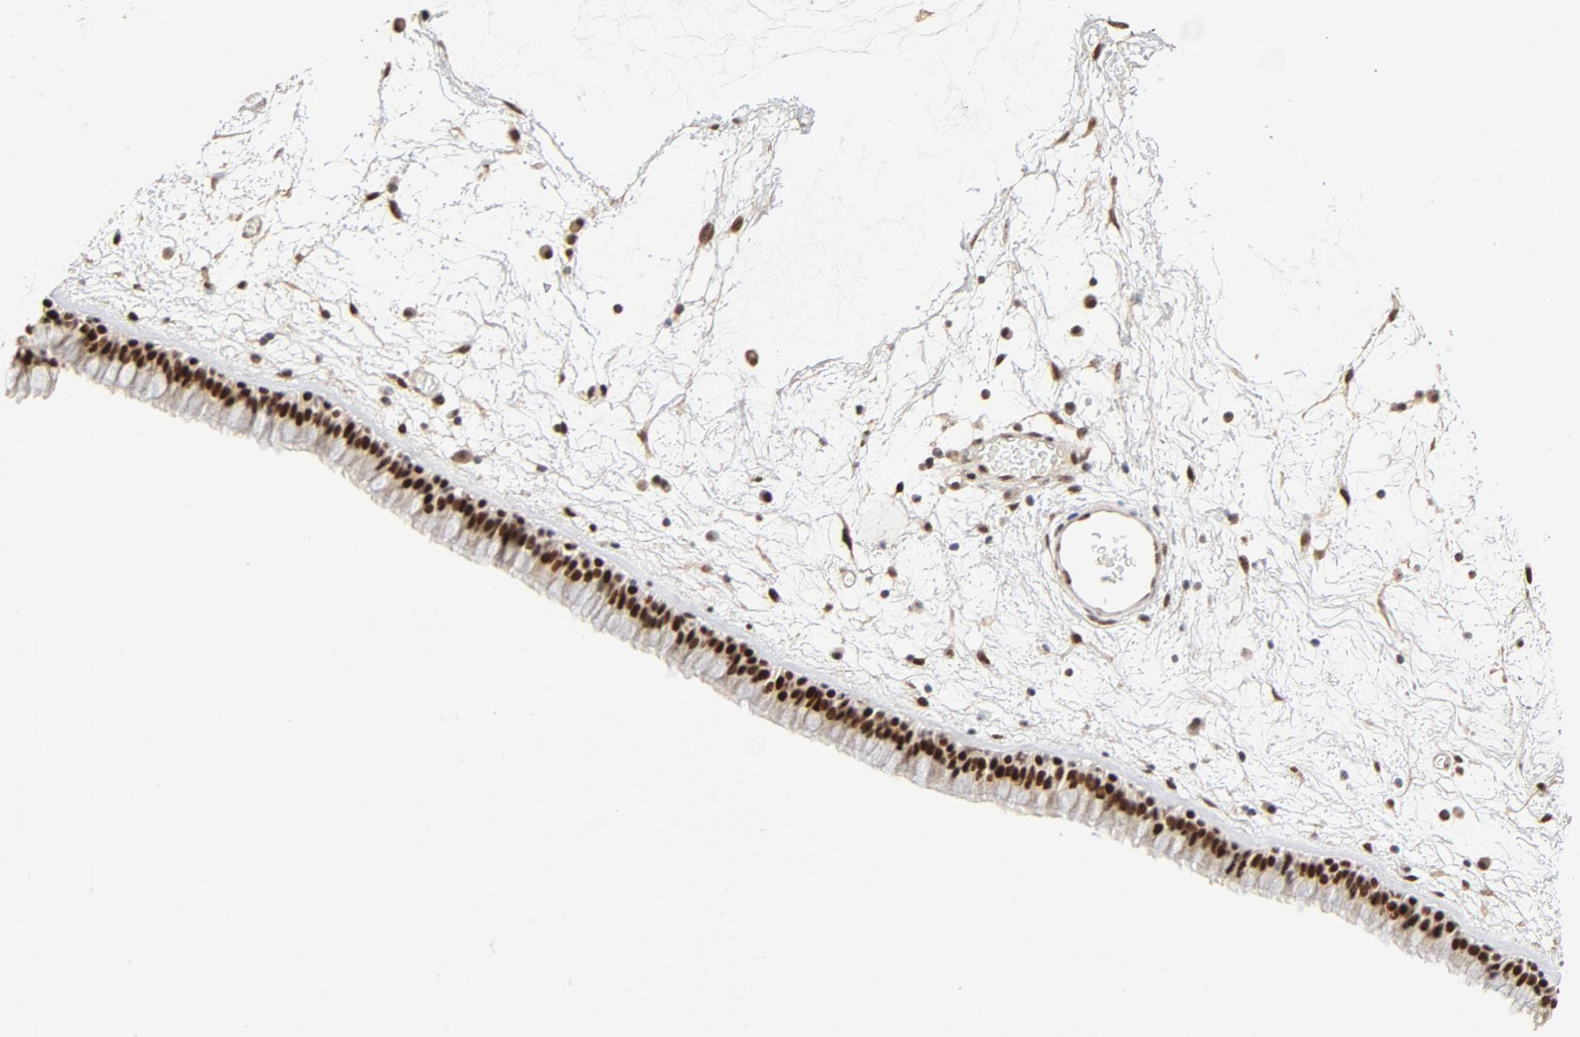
{"staining": {"intensity": "strong", "quantity": ">75%", "location": "nuclear"}, "tissue": "nasopharynx", "cell_type": "Respiratory epithelial cells", "image_type": "normal", "snomed": [{"axis": "morphology", "description": "Normal tissue, NOS"}, {"axis": "morphology", "description": "Inflammation, NOS"}, {"axis": "topography", "description": "Nasopharynx"}], "caption": "The photomicrograph reveals a brown stain indicating the presence of a protein in the nuclear of respiratory epithelial cells in nasopharynx. (brown staining indicates protein expression, while blue staining denotes nuclei).", "gene": "GTF2I", "patient": {"sex": "male", "age": 48}}